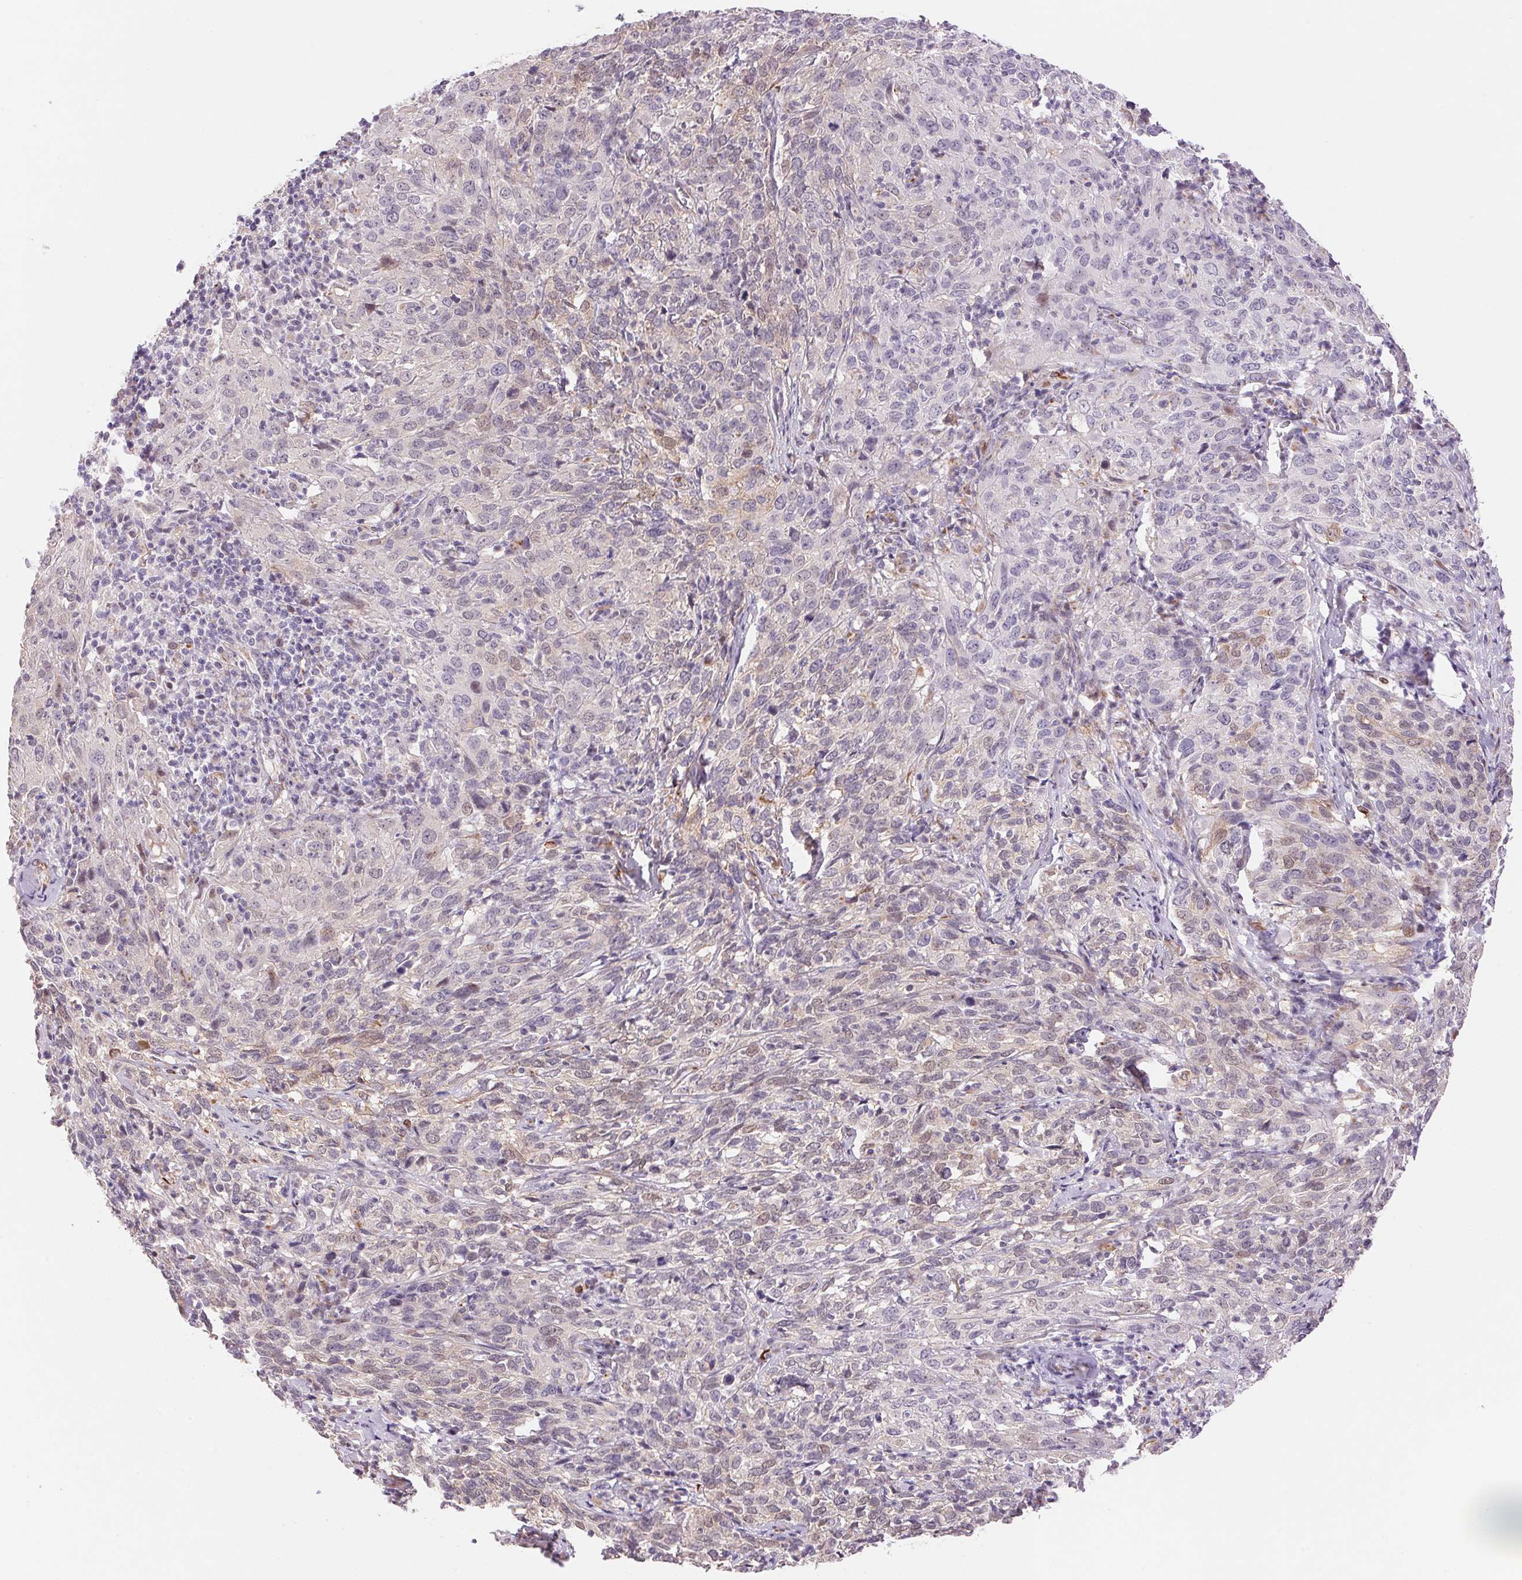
{"staining": {"intensity": "negative", "quantity": "none", "location": "none"}, "tissue": "cervical cancer", "cell_type": "Tumor cells", "image_type": "cancer", "snomed": [{"axis": "morphology", "description": "Squamous cell carcinoma, NOS"}, {"axis": "topography", "description": "Cervix"}], "caption": "A micrograph of human squamous cell carcinoma (cervical) is negative for staining in tumor cells.", "gene": "GYG2", "patient": {"sex": "female", "age": 51}}